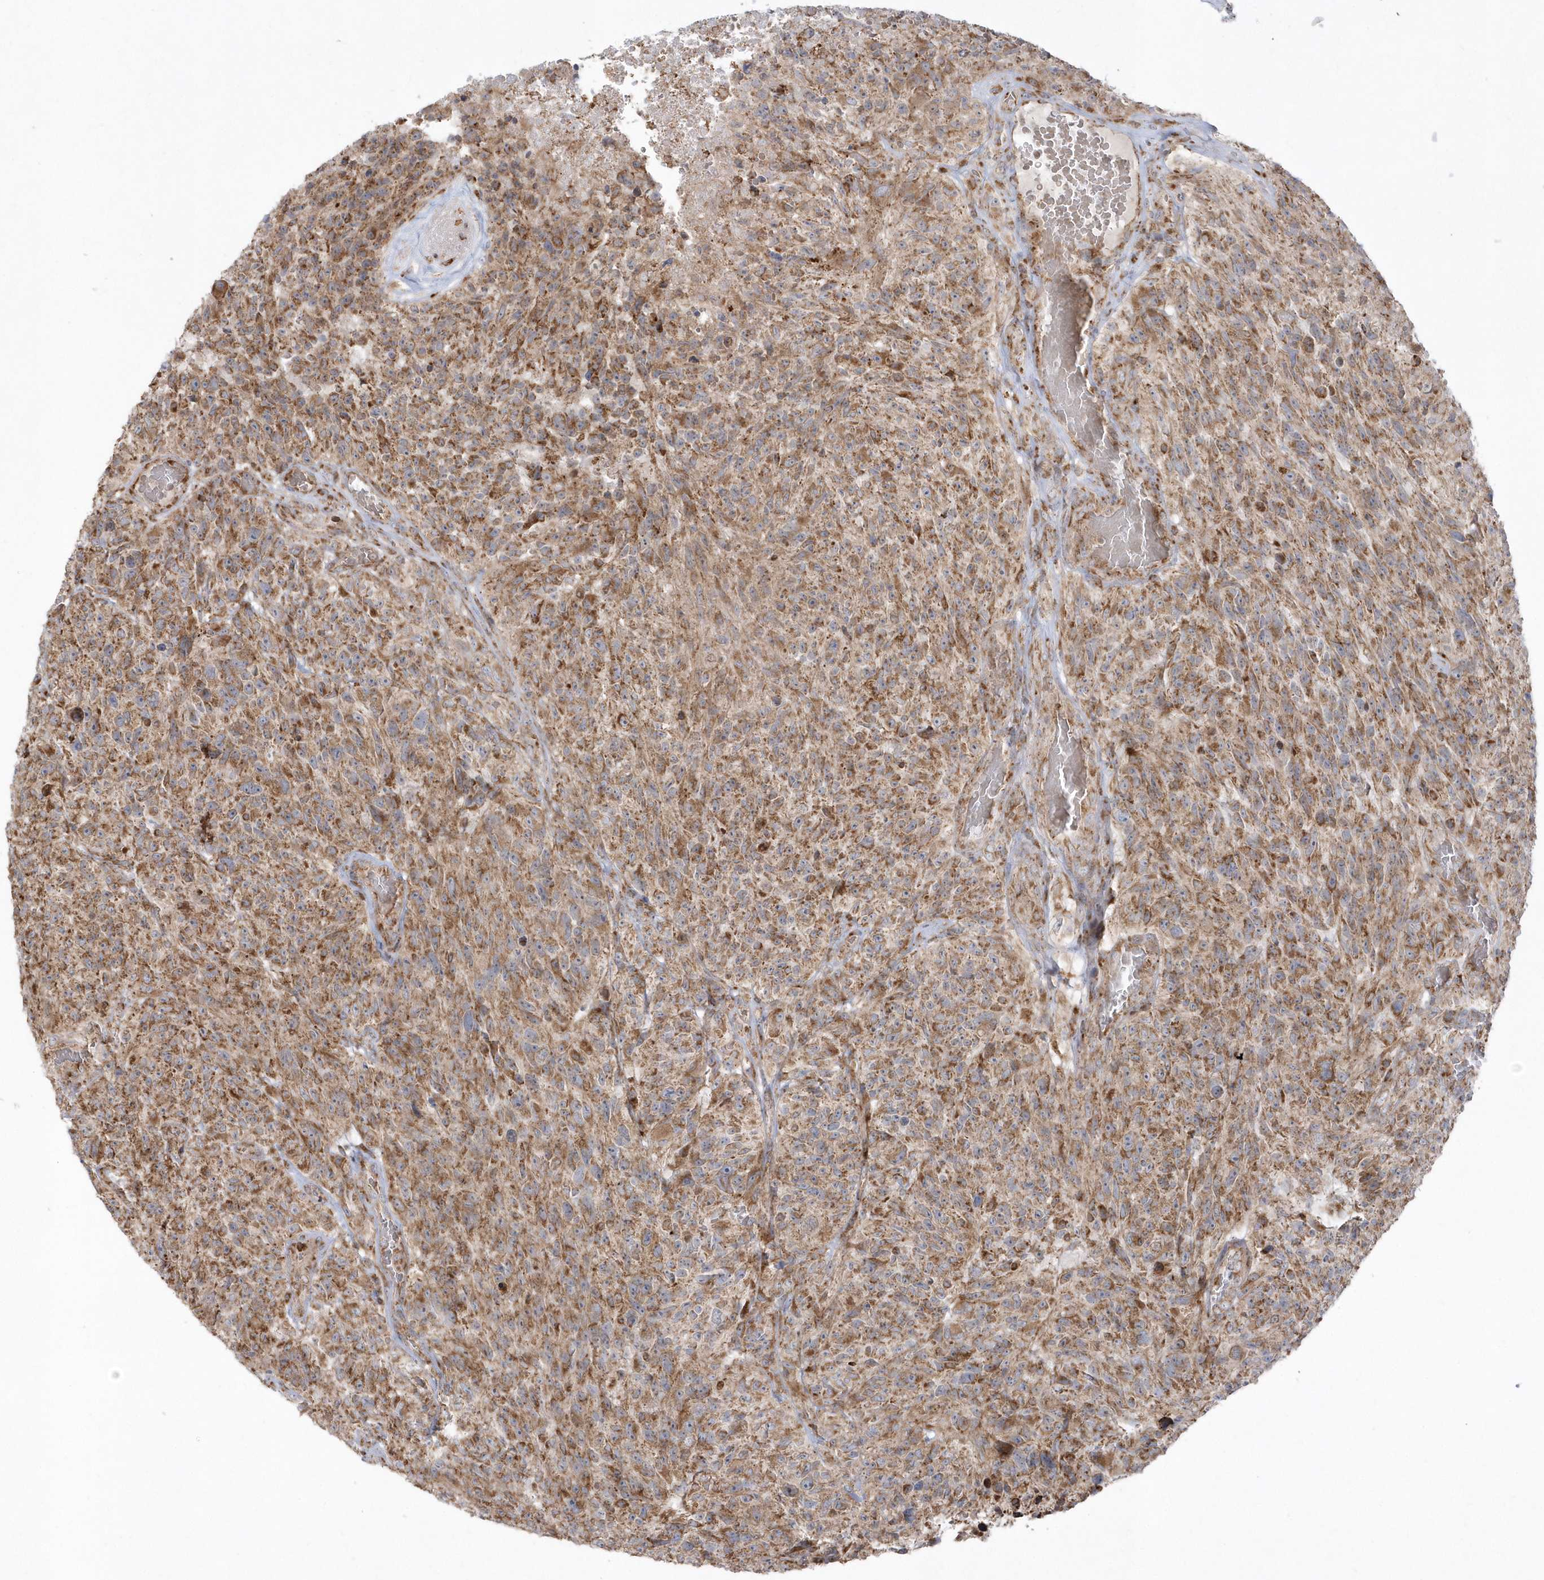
{"staining": {"intensity": "moderate", "quantity": ">75%", "location": "cytoplasmic/membranous"}, "tissue": "glioma", "cell_type": "Tumor cells", "image_type": "cancer", "snomed": [{"axis": "morphology", "description": "Glioma, malignant, High grade"}, {"axis": "topography", "description": "Brain"}], "caption": "Immunohistochemical staining of human glioma exhibits medium levels of moderate cytoplasmic/membranous protein positivity in approximately >75% of tumor cells.", "gene": "SH3BP2", "patient": {"sex": "male", "age": 69}}